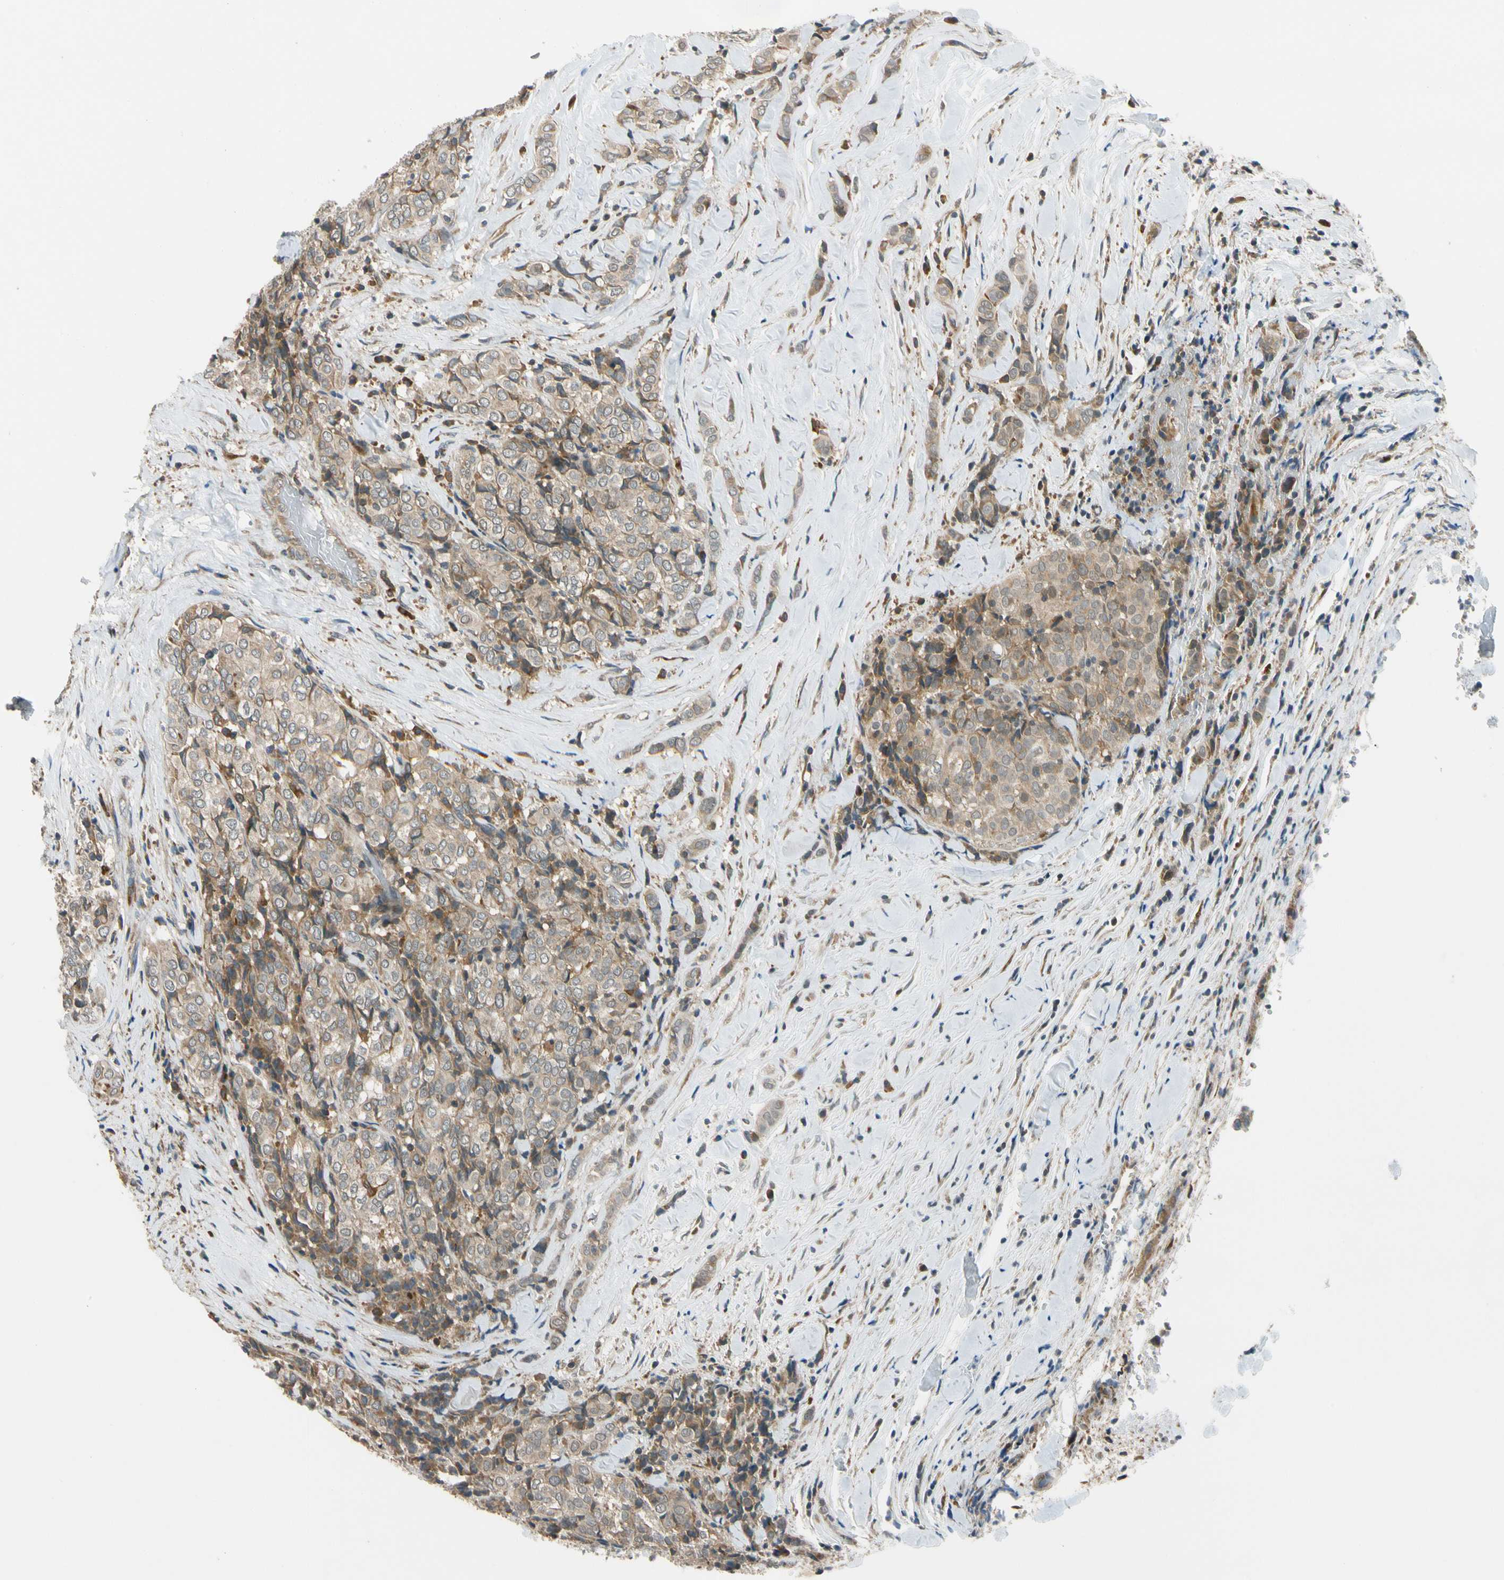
{"staining": {"intensity": "weak", "quantity": ">75%", "location": "cytoplasmic/membranous"}, "tissue": "thyroid cancer", "cell_type": "Tumor cells", "image_type": "cancer", "snomed": [{"axis": "morphology", "description": "Normal tissue, NOS"}, {"axis": "morphology", "description": "Papillary adenocarcinoma, NOS"}, {"axis": "topography", "description": "Thyroid gland"}], "caption": "Immunohistochemistry (IHC) photomicrograph of neoplastic tissue: human thyroid cancer stained using immunohistochemistry (IHC) reveals low levels of weak protein expression localized specifically in the cytoplasmic/membranous of tumor cells, appearing as a cytoplasmic/membranous brown color.", "gene": "MST1R", "patient": {"sex": "female", "age": 30}}